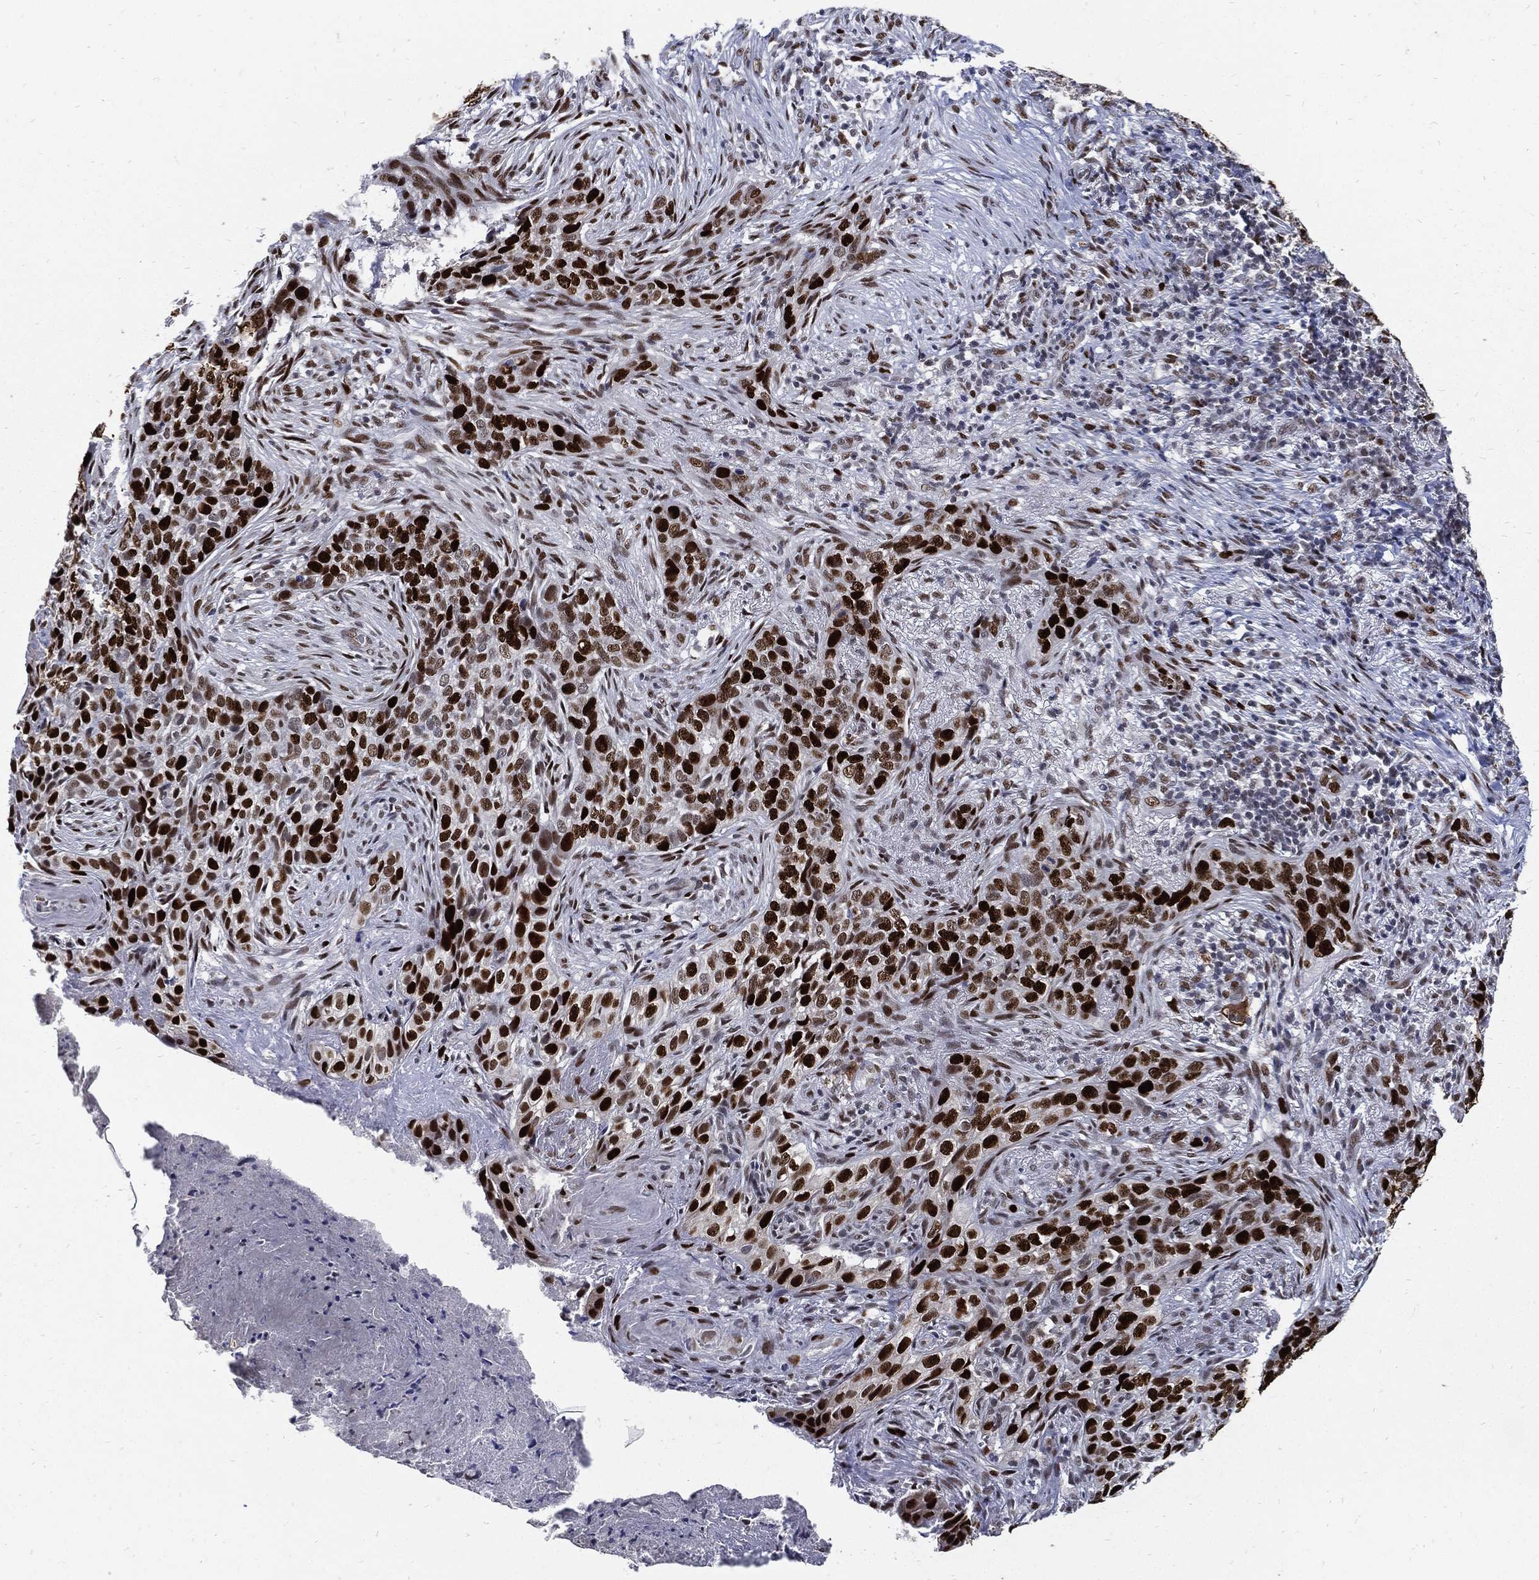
{"staining": {"intensity": "strong", "quantity": ">75%", "location": "nuclear"}, "tissue": "skin cancer", "cell_type": "Tumor cells", "image_type": "cancer", "snomed": [{"axis": "morphology", "description": "Squamous cell carcinoma, NOS"}, {"axis": "topography", "description": "Skin"}], "caption": "Skin squamous cell carcinoma stained with a protein marker displays strong staining in tumor cells.", "gene": "NBN", "patient": {"sex": "male", "age": 88}}